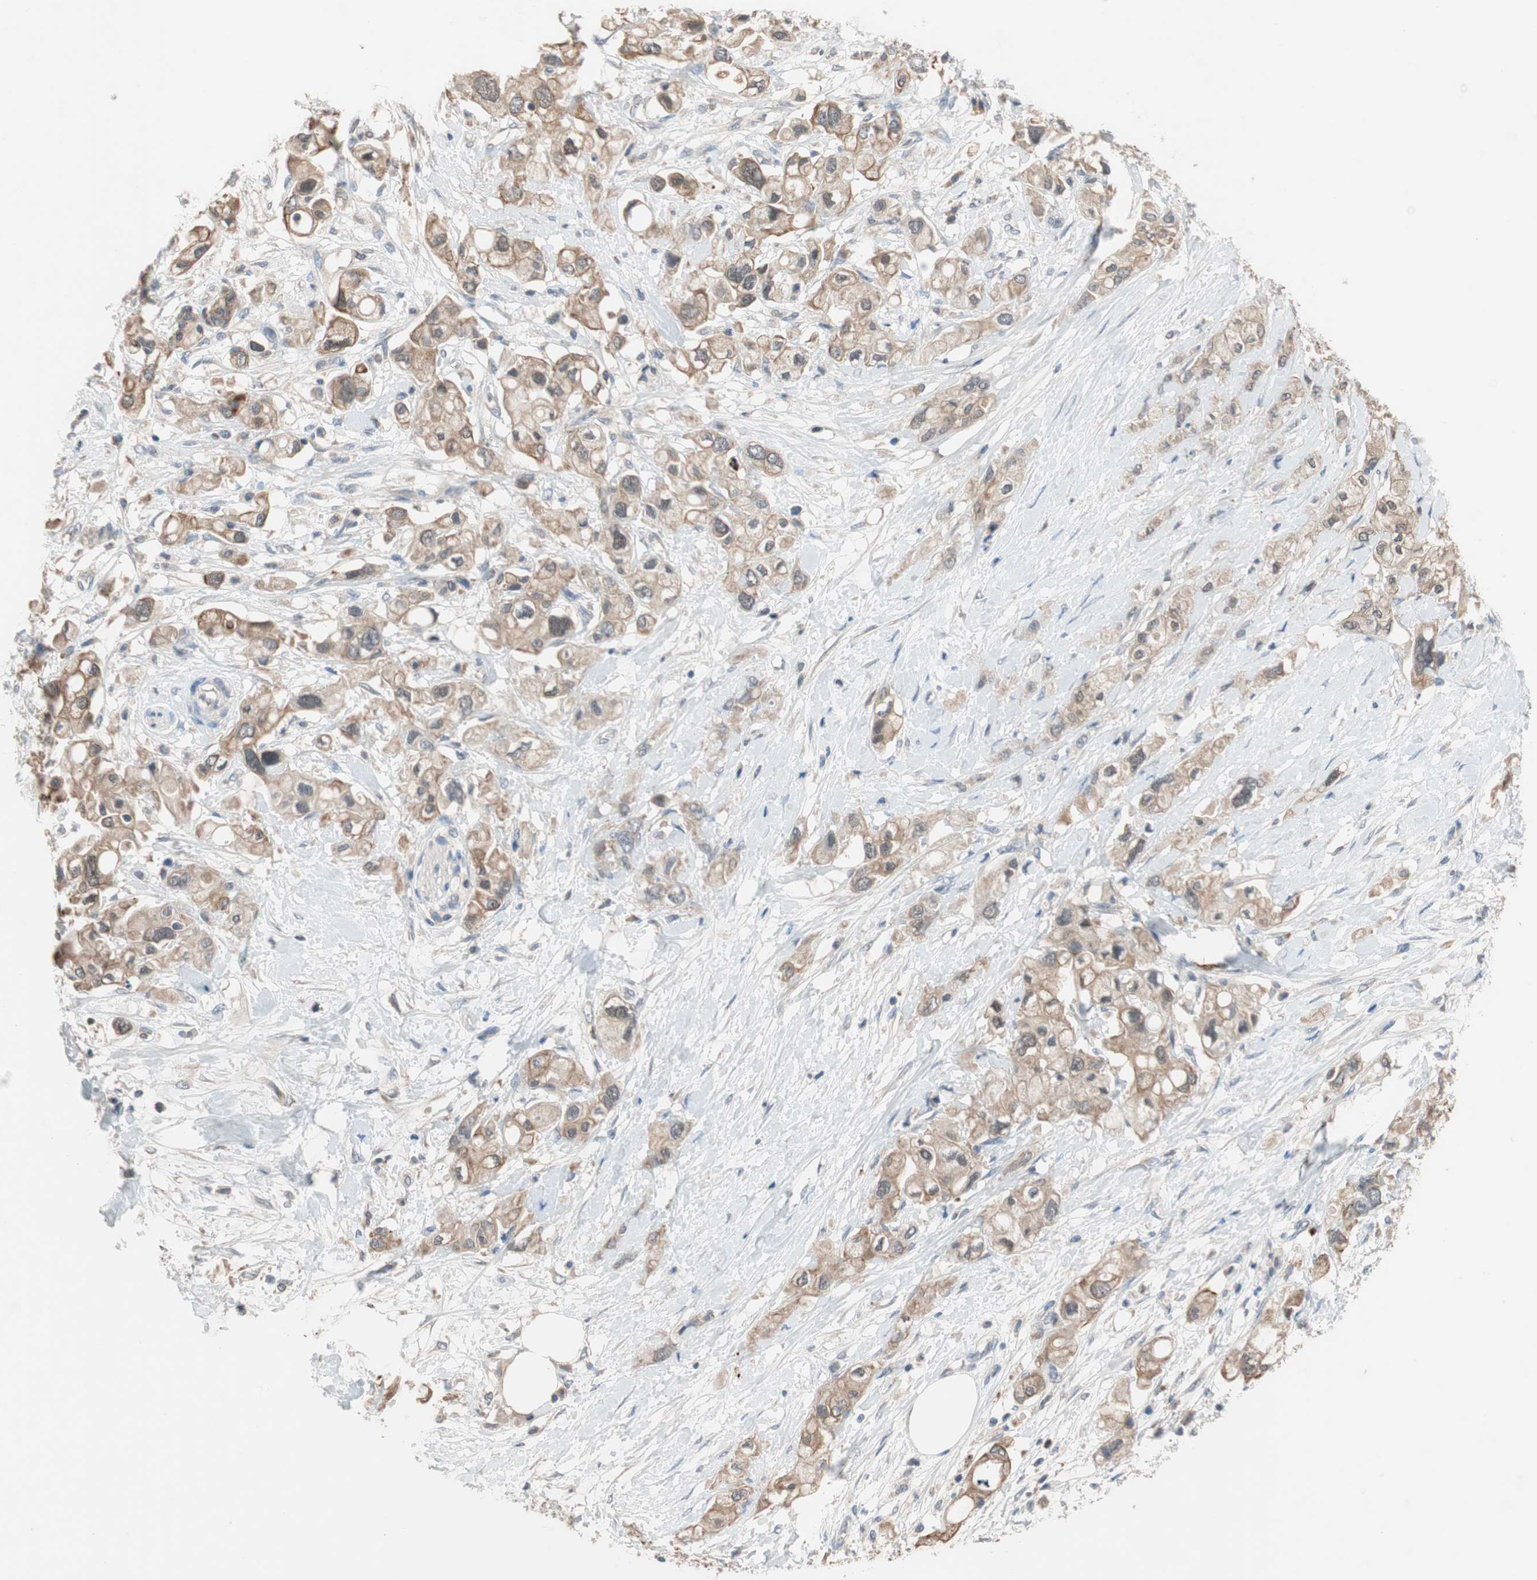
{"staining": {"intensity": "moderate", "quantity": ">75%", "location": "cytoplasmic/membranous"}, "tissue": "pancreatic cancer", "cell_type": "Tumor cells", "image_type": "cancer", "snomed": [{"axis": "morphology", "description": "Adenocarcinoma, NOS"}, {"axis": "topography", "description": "Pancreas"}], "caption": "Brown immunohistochemical staining in human pancreatic adenocarcinoma exhibits moderate cytoplasmic/membranous staining in about >75% of tumor cells.", "gene": "ADAP1", "patient": {"sex": "female", "age": 56}}